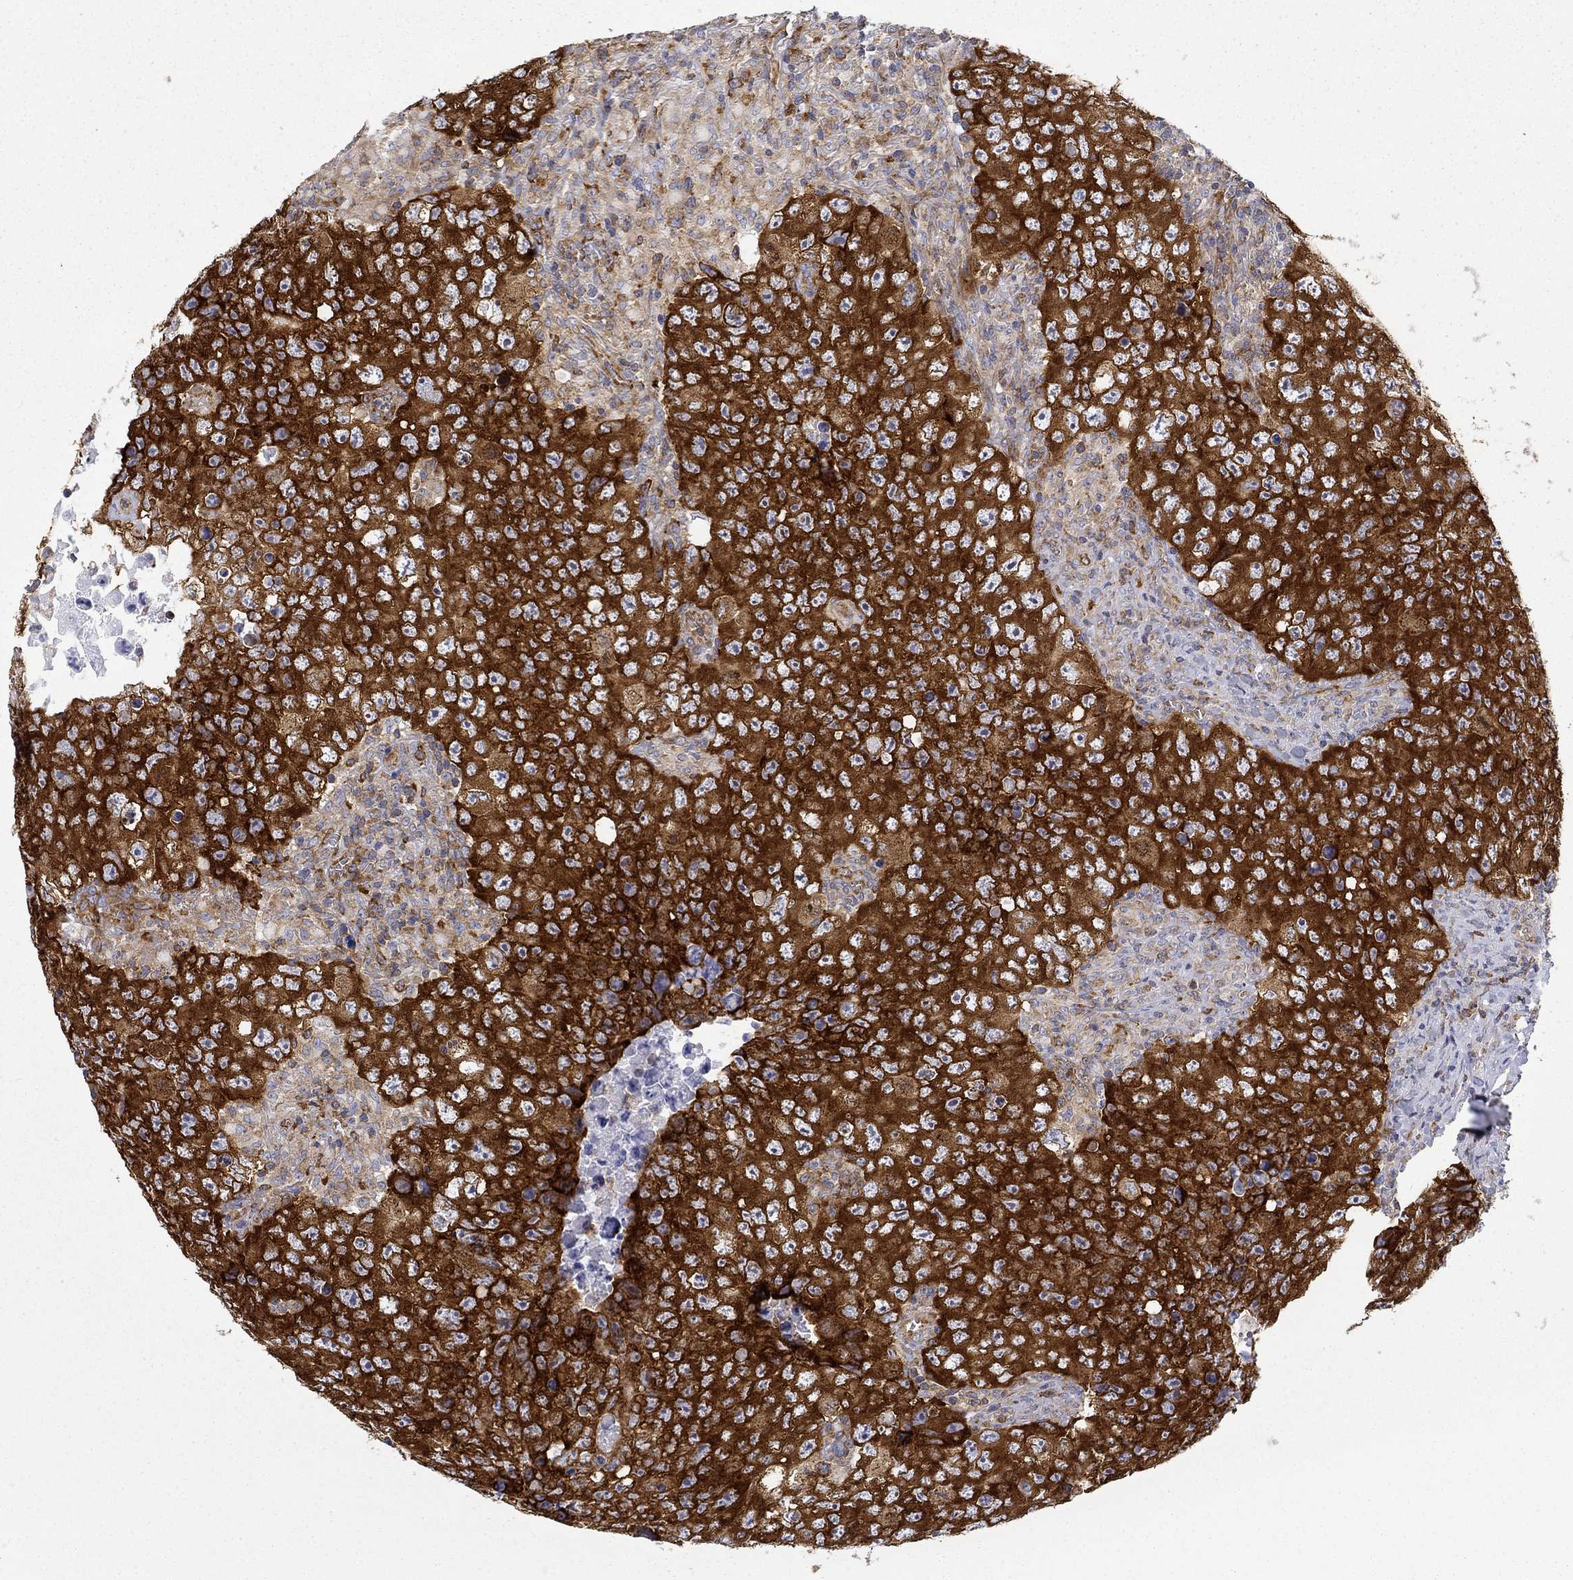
{"staining": {"intensity": "strong", "quantity": ">75%", "location": "cytoplasmic/membranous"}, "tissue": "testis cancer", "cell_type": "Tumor cells", "image_type": "cancer", "snomed": [{"axis": "morphology", "description": "Seminoma, NOS"}, {"axis": "topography", "description": "Testis"}], "caption": "Immunohistochemical staining of human testis cancer (seminoma) demonstrates high levels of strong cytoplasmic/membranous staining in about >75% of tumor cells. (DAB (3,3'-diaminobenzidine) IHC with brightfield microscopy, high magnification).", "gene": "FXR1", "patient": {"sex": "male", "age": 34}}